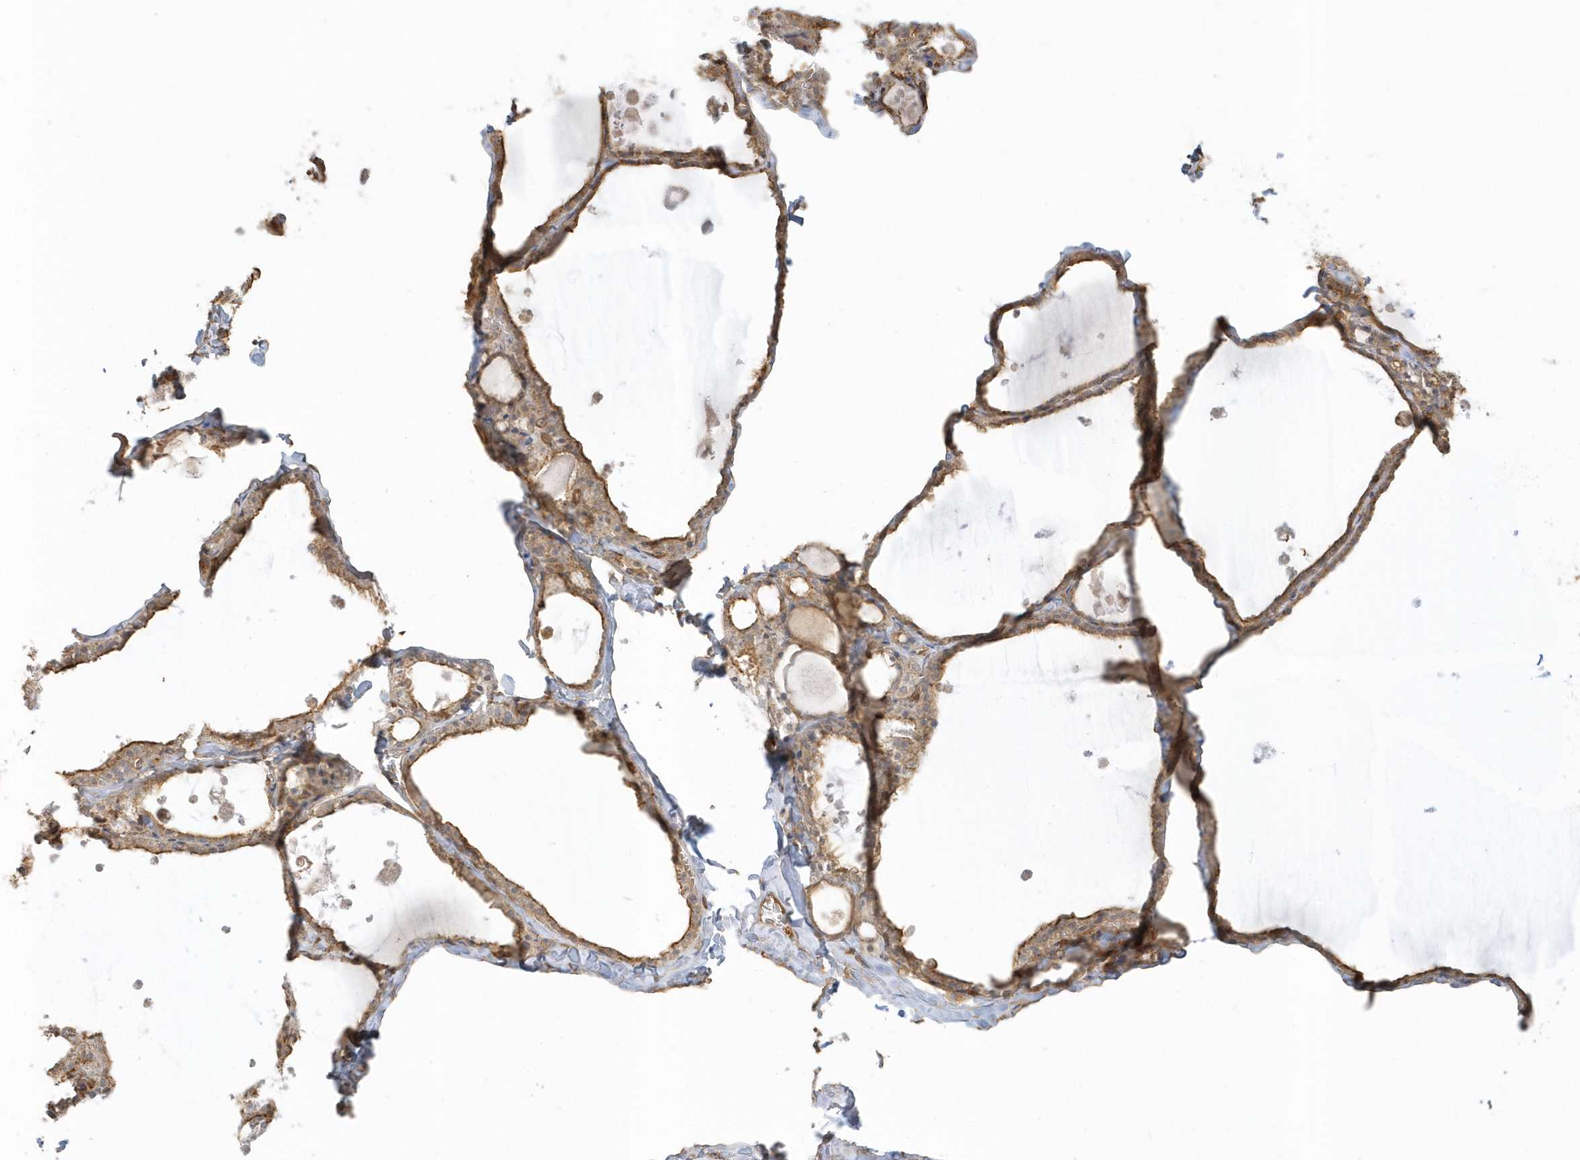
{"staining": {"intensity": "moderate", "quantity": ">75%", "location": "cytoplasmic/membranous"}, "tissue": "thyroid gland", "cell_type": "Glandular cells", "image_type": "normal", "snomed": [{"axis": "morphology", "description": "Normal tissue, NOS"}, {"axis": "topography", "description": "Thyroid gland"}], "caption": "High-magnification brightfield microscopy of unremarkable thyroid gland stained with DAB (3,3'-diaminobenzidine) (brown) and counterstained with hematoxylin (blue). glandular cells exhibit moderate cytoplasmic/membranous positivity is appreciated in about>75% of cells.", "gene": "ZBTB8A", "patient": {"sex": "male", "age": 56}}